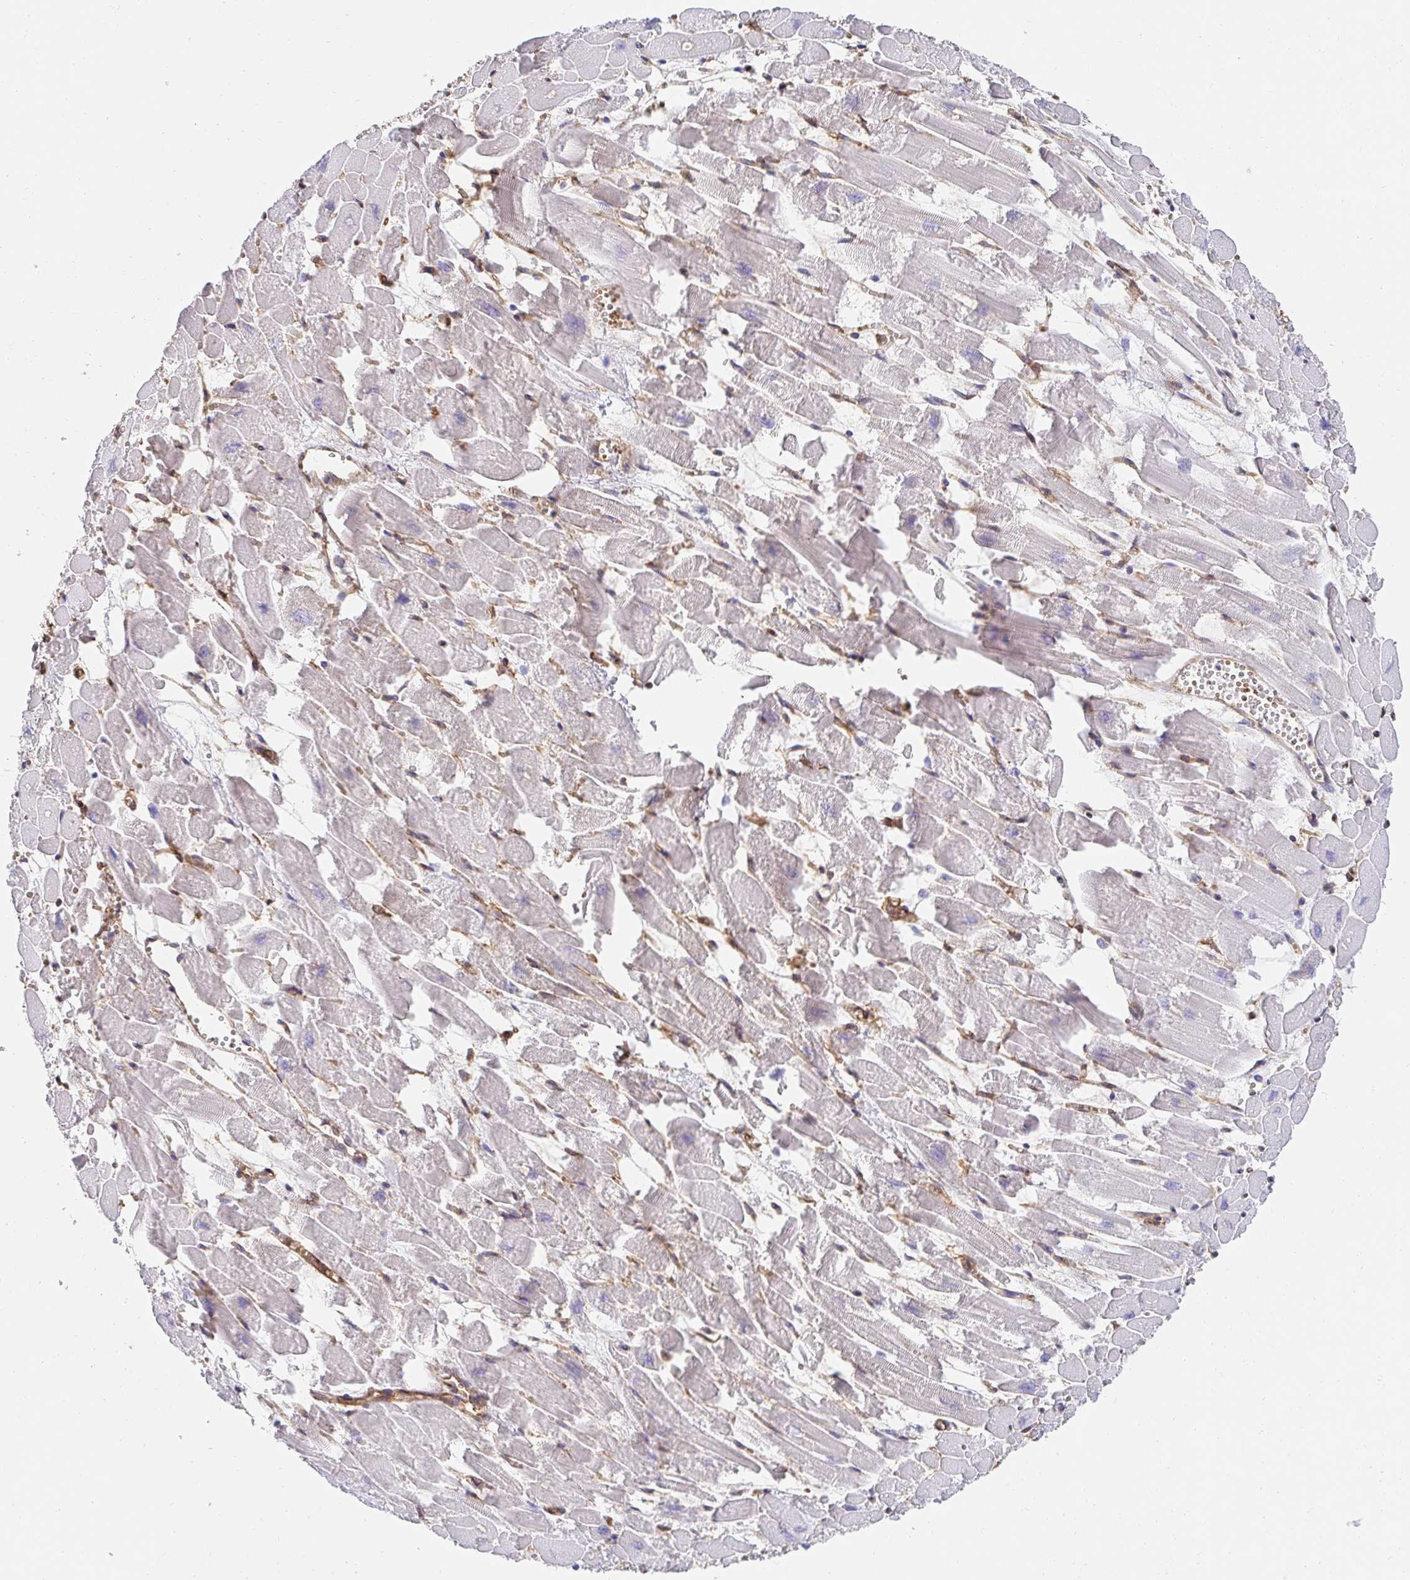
{"staining": {"intensity": "negative", "quantity": "none", "location": "none"}, "tissue": "heart muscle", "cell_type": "Cardiomyocytes", "image_type": "normal", "snomed": [{"axis": "morphology", "description": "Normal tissue, NOS"}, {"axis": "topography", "description": "Heart"}], "caption": "Immunohistochemical staining of unremarkable heart muscle demonstrates no significant staining in cardiomyocytes.", "gene": "CTTN", "patient": {"sex": "female", "age": 52}}